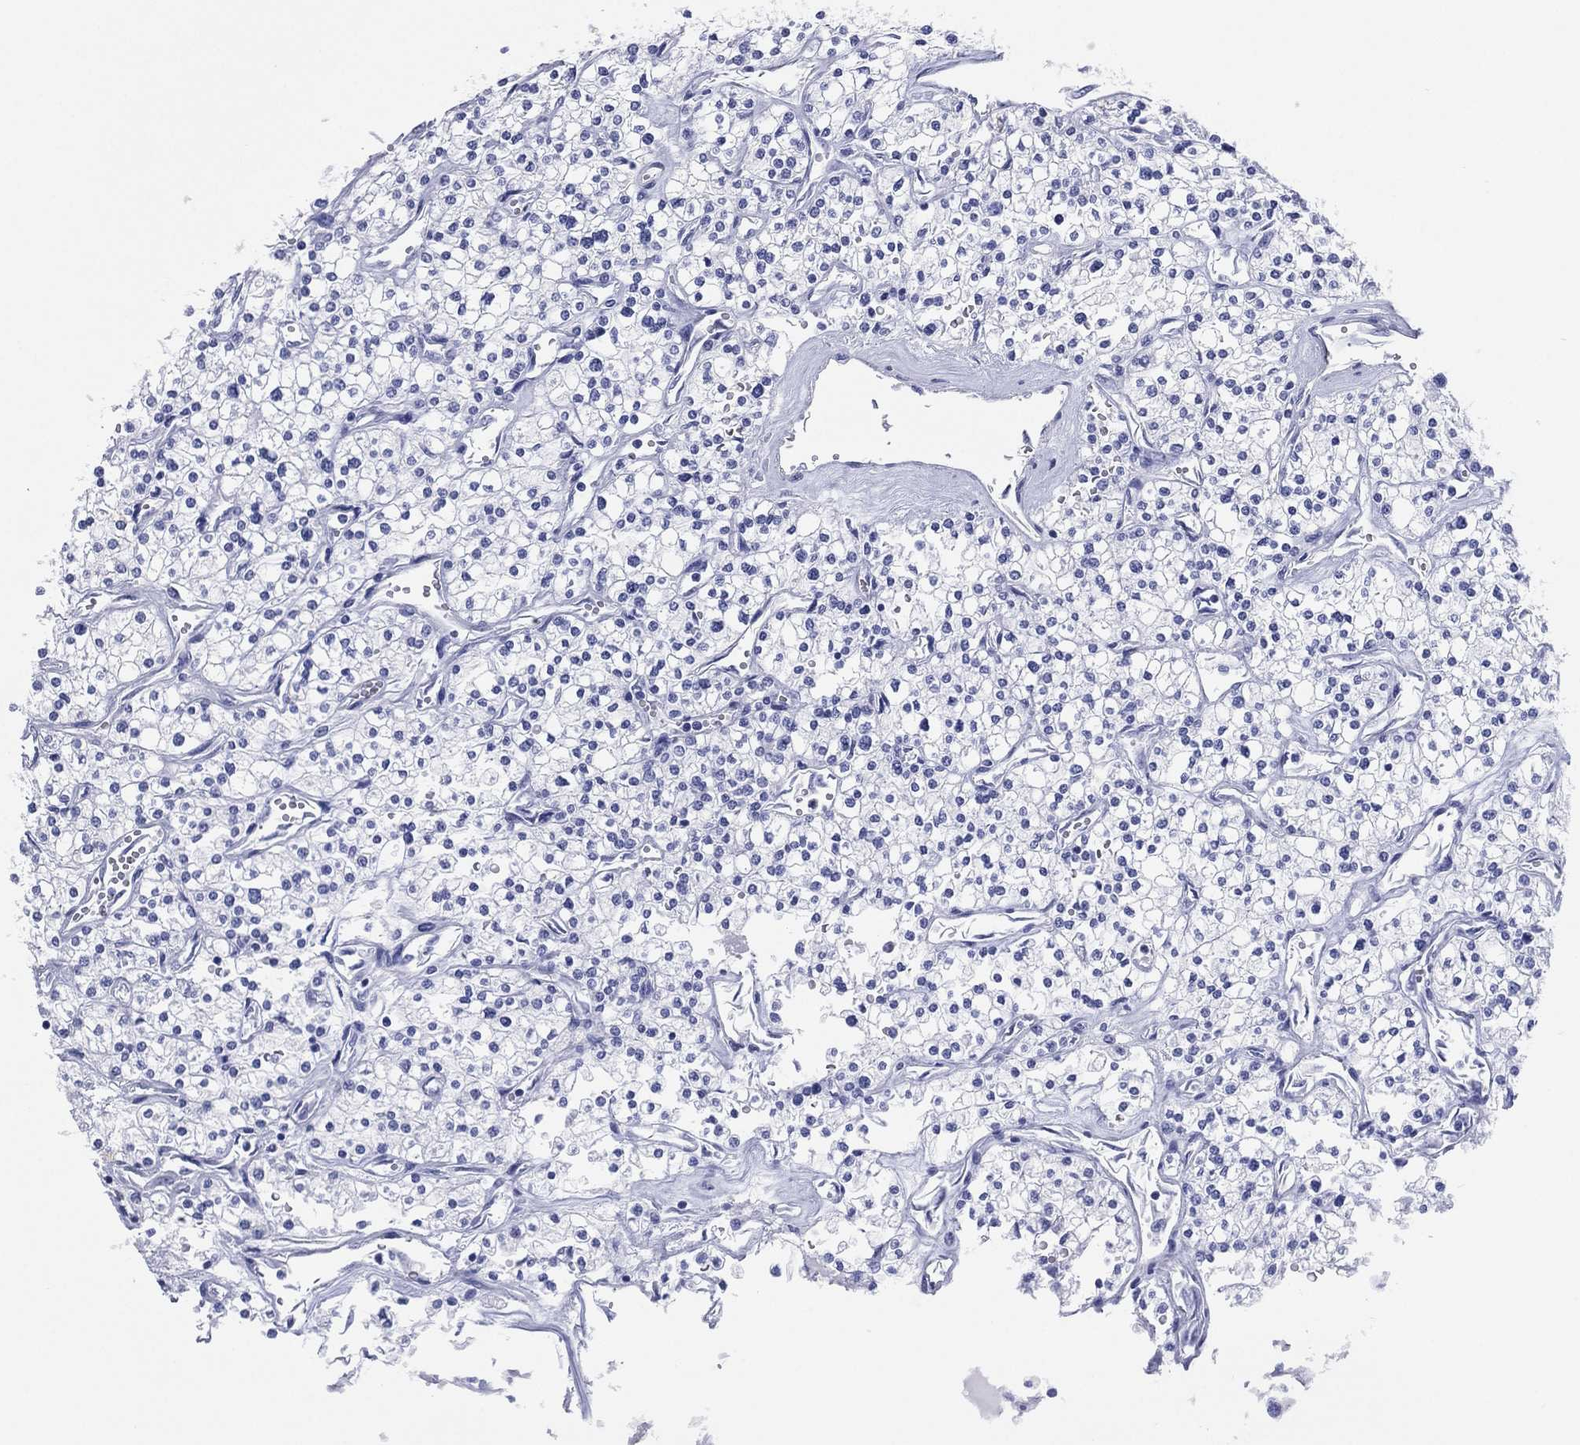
{"staining": {"intensity": "negative", "quantity": "none", "location": "none"}, "tissue": "renal cancer", "cell_type": "Tumor cells", "image_type": "cancer", "snomed": [{"axis": "morphology", "description": "Adenocarcinoma, NOS"}, {"axis": "topography", "description": "Kidney"}], "caption": "This is a micrograph of immunohistochemistry (IHC) staining of renal cancer, which shows no expression in tumor cells.", "gene": "CD79A", "patient": {"sex": "male", "age": 80}}